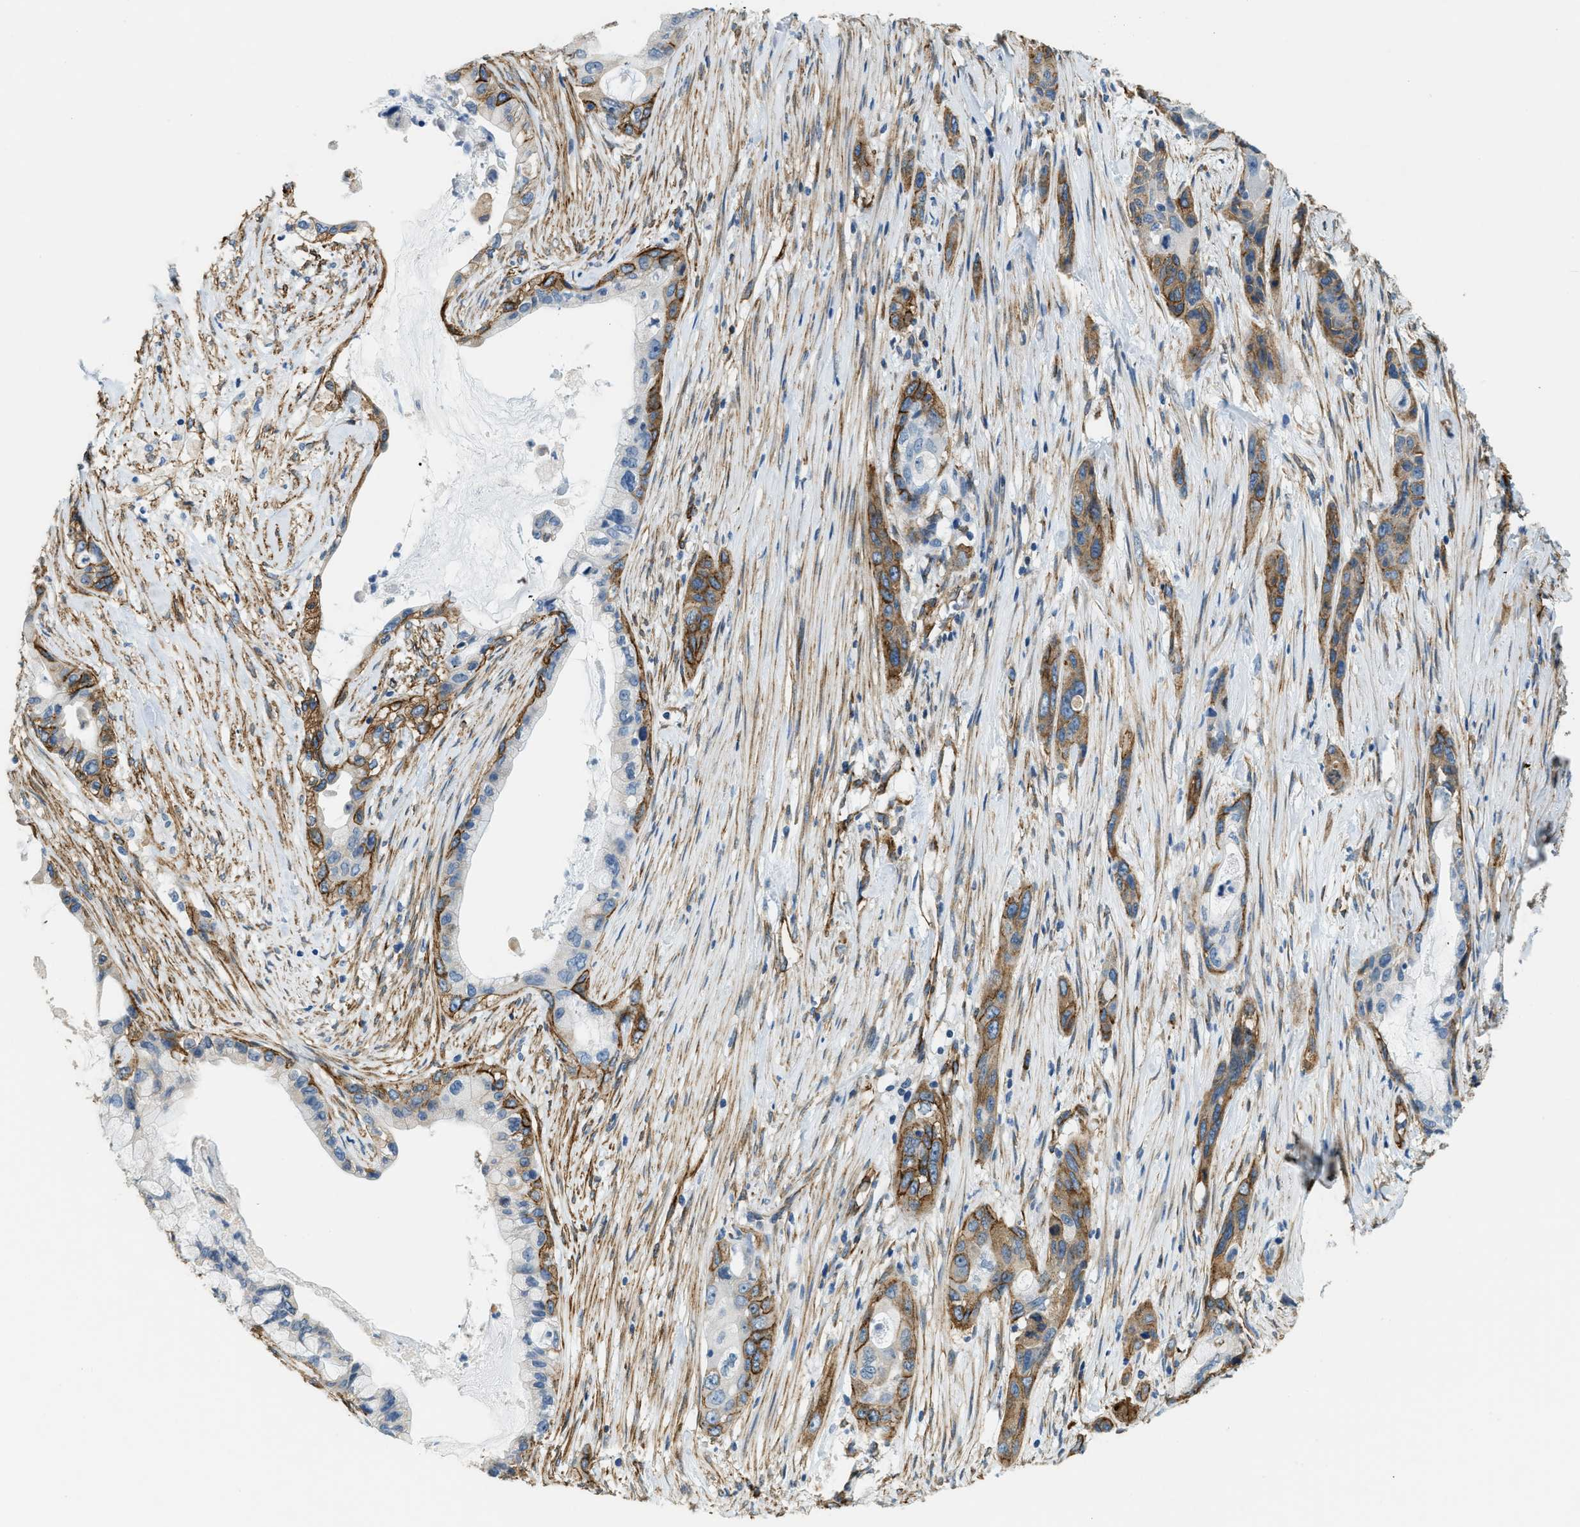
{"staining": {"intensity": "moderate", "quantity": "25%-75%", "location": "cytoplasmic/membranous"}, "tissue": "pancreatic cancer", "cell_type": "Tumor cells", "image_type": "cancer", "snomed": [{"axis": "morphology", "description": "Adenocarcinoma, NOS"}, {"axis": "topography", "description": "Pancreas"}], "caption": "Pancreatic adenocarcinoma stained for a protein (brown) exhibits moderate cytoplasmic/membranous positive expression in approximately 25%-75% of tumor cells.", "gene": "TMEM43", "patient": {"sex": "male", "age": 53}}